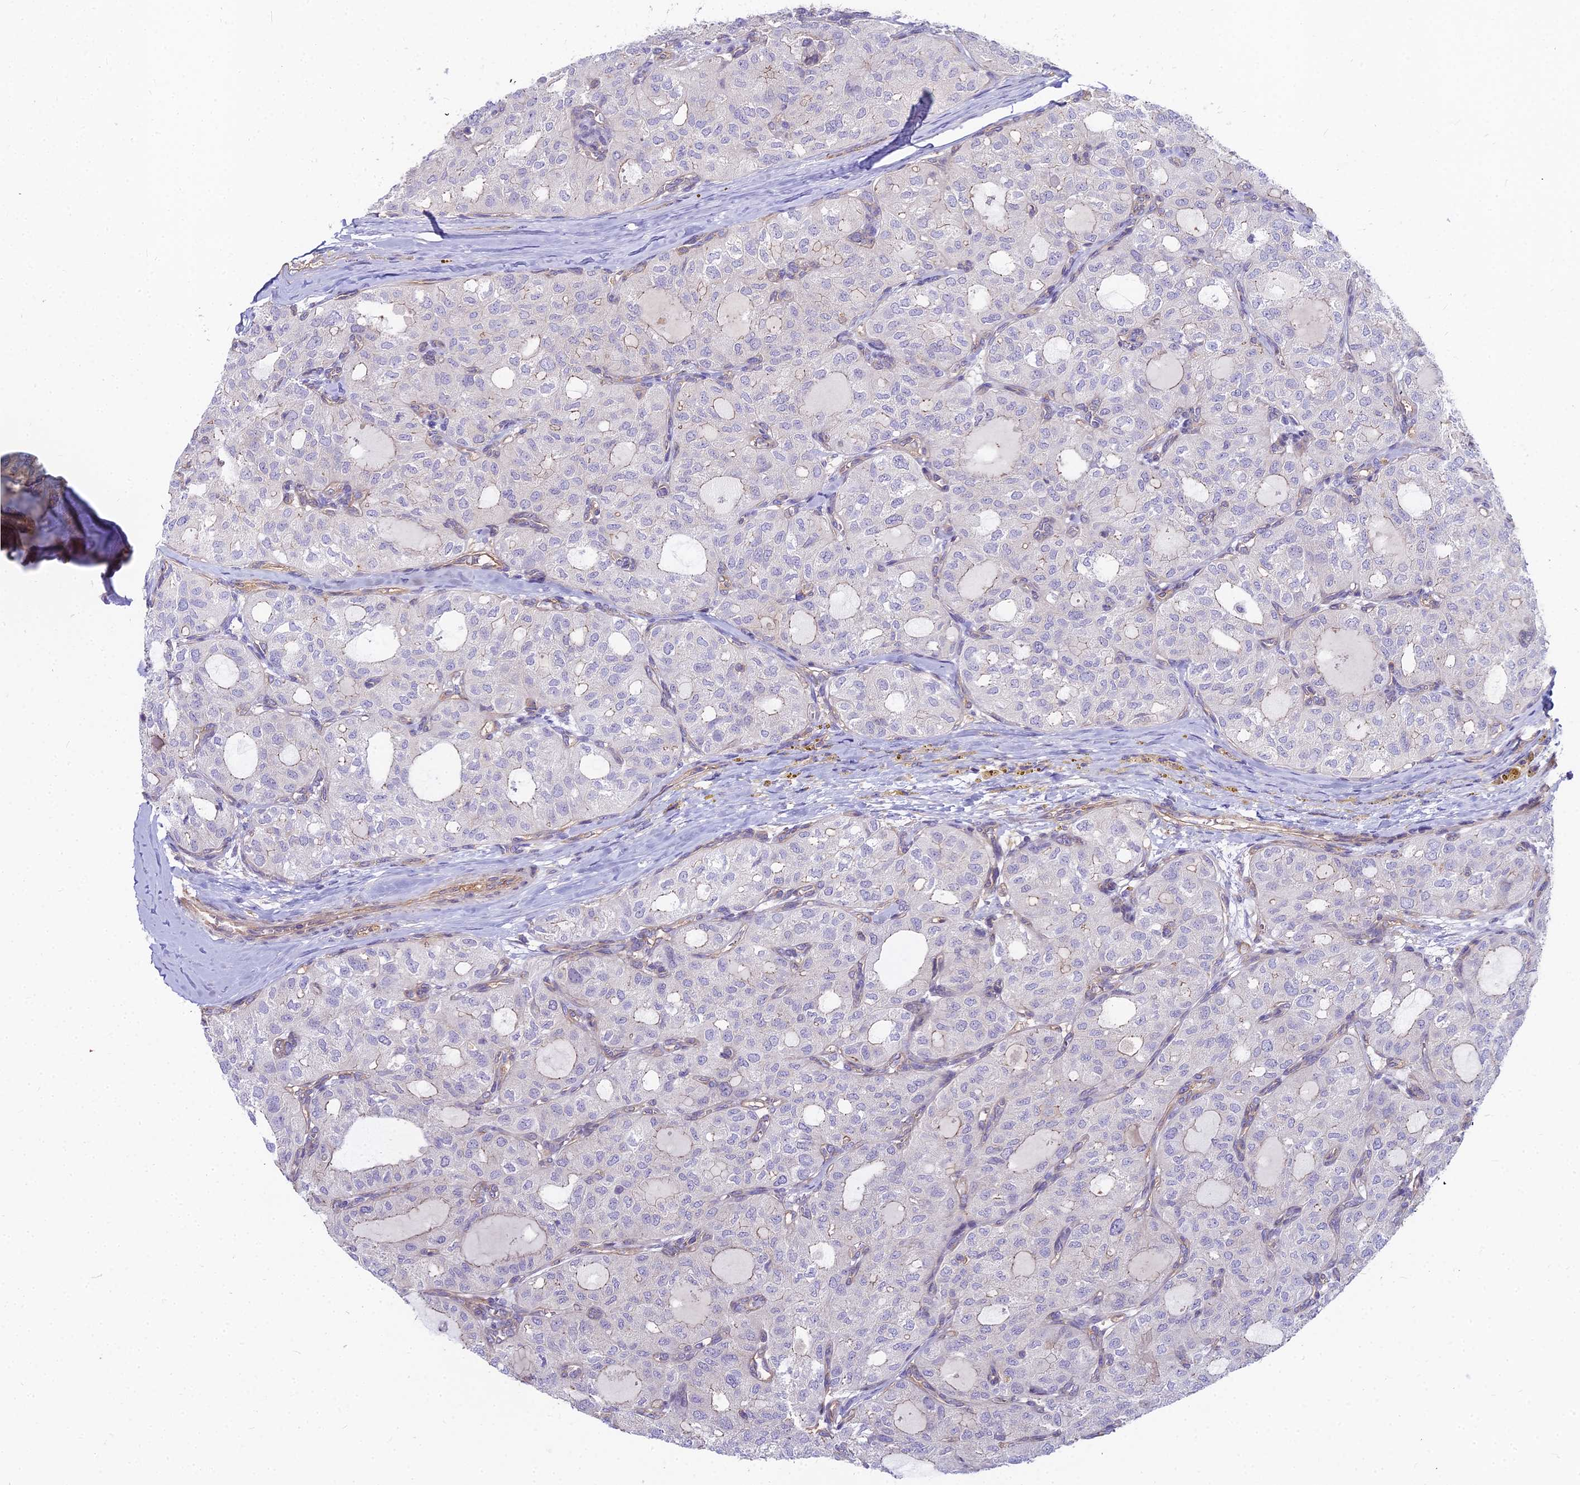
{"staining": {"intensity": "negative", "quantity": "none", "location": "none"}, "tissue": "thyroid cancer", "cell_type": "Tumor cells", "image_type": "cancer", "snomed": [{"axis": "morphology", "description": "Follicular adenoma carcinoma, NOS"}, {"axis": "topography", "description": "Thyroid gland"}], "caption": "The image displays no staining of tumor cells in thyroid follicular adenoma carcinoma. (DAB (3,3'-diaminobenzidine) immunohistochemistry, high magnification).", "gene": "HLA-DOA", "patient": {"sex": "male", "age": 75}}